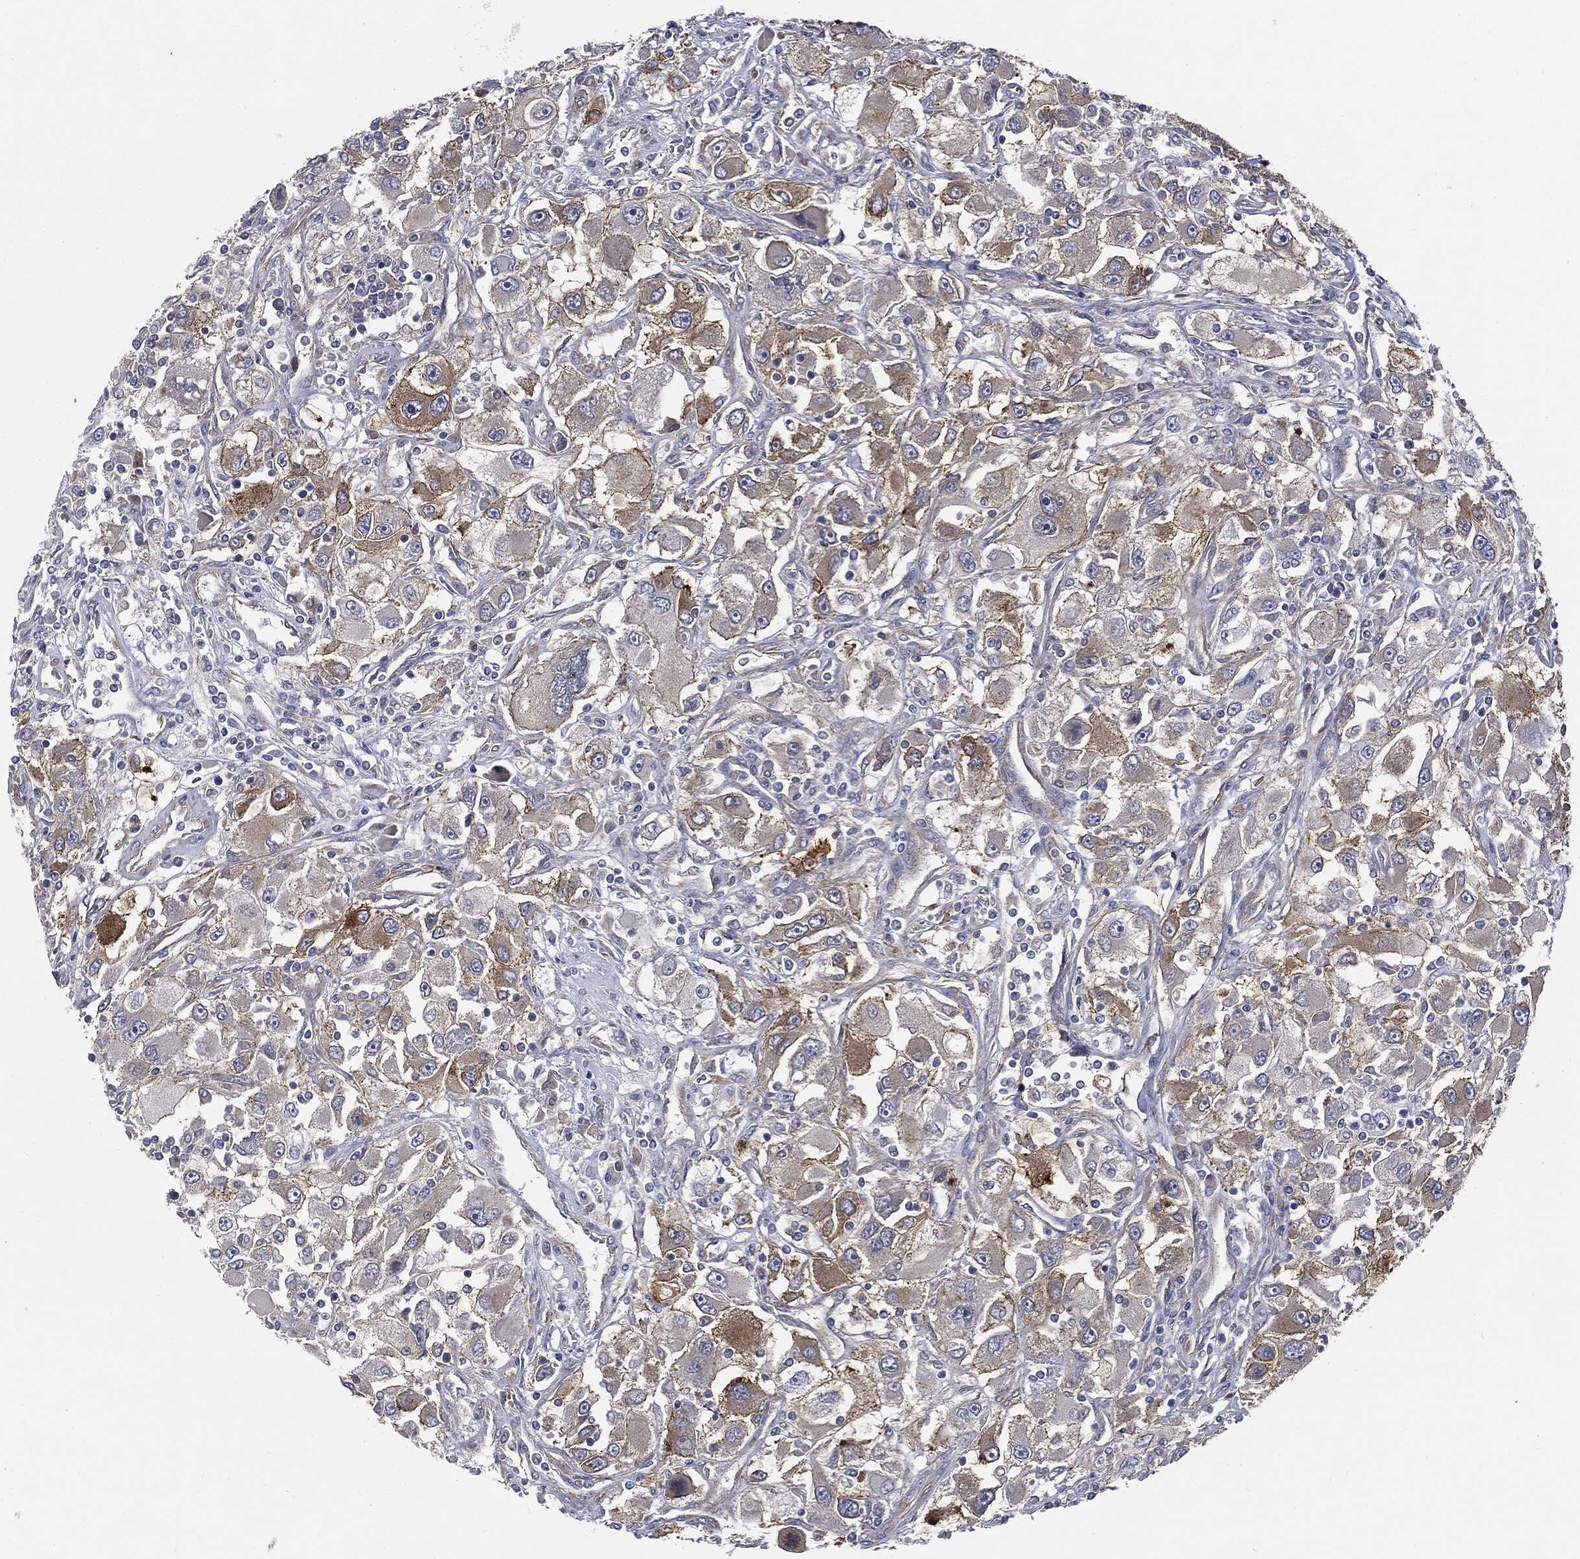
{"staining": {"intensity": "moderate", "quantity": "<25%", "location": "cytoplasmic/membranous"}, "tissue": "renal cancer", "cell_type": "Tumor cells", "image_type": "cancer", "snomed": [{"axis": "morphology", "description": "Adenocarcinoma, NOS"}, {"axis": "topography", "description": "Kidney"}], "caption": "Adenocarcinoma (renal) stained for a protein (brown) shows moderate cytoplasmic/membranous positive positivity in approximately <25% of tumor cells.", "gene": "EPS15L1", "patient": {"sex": "female", "age": 52}}